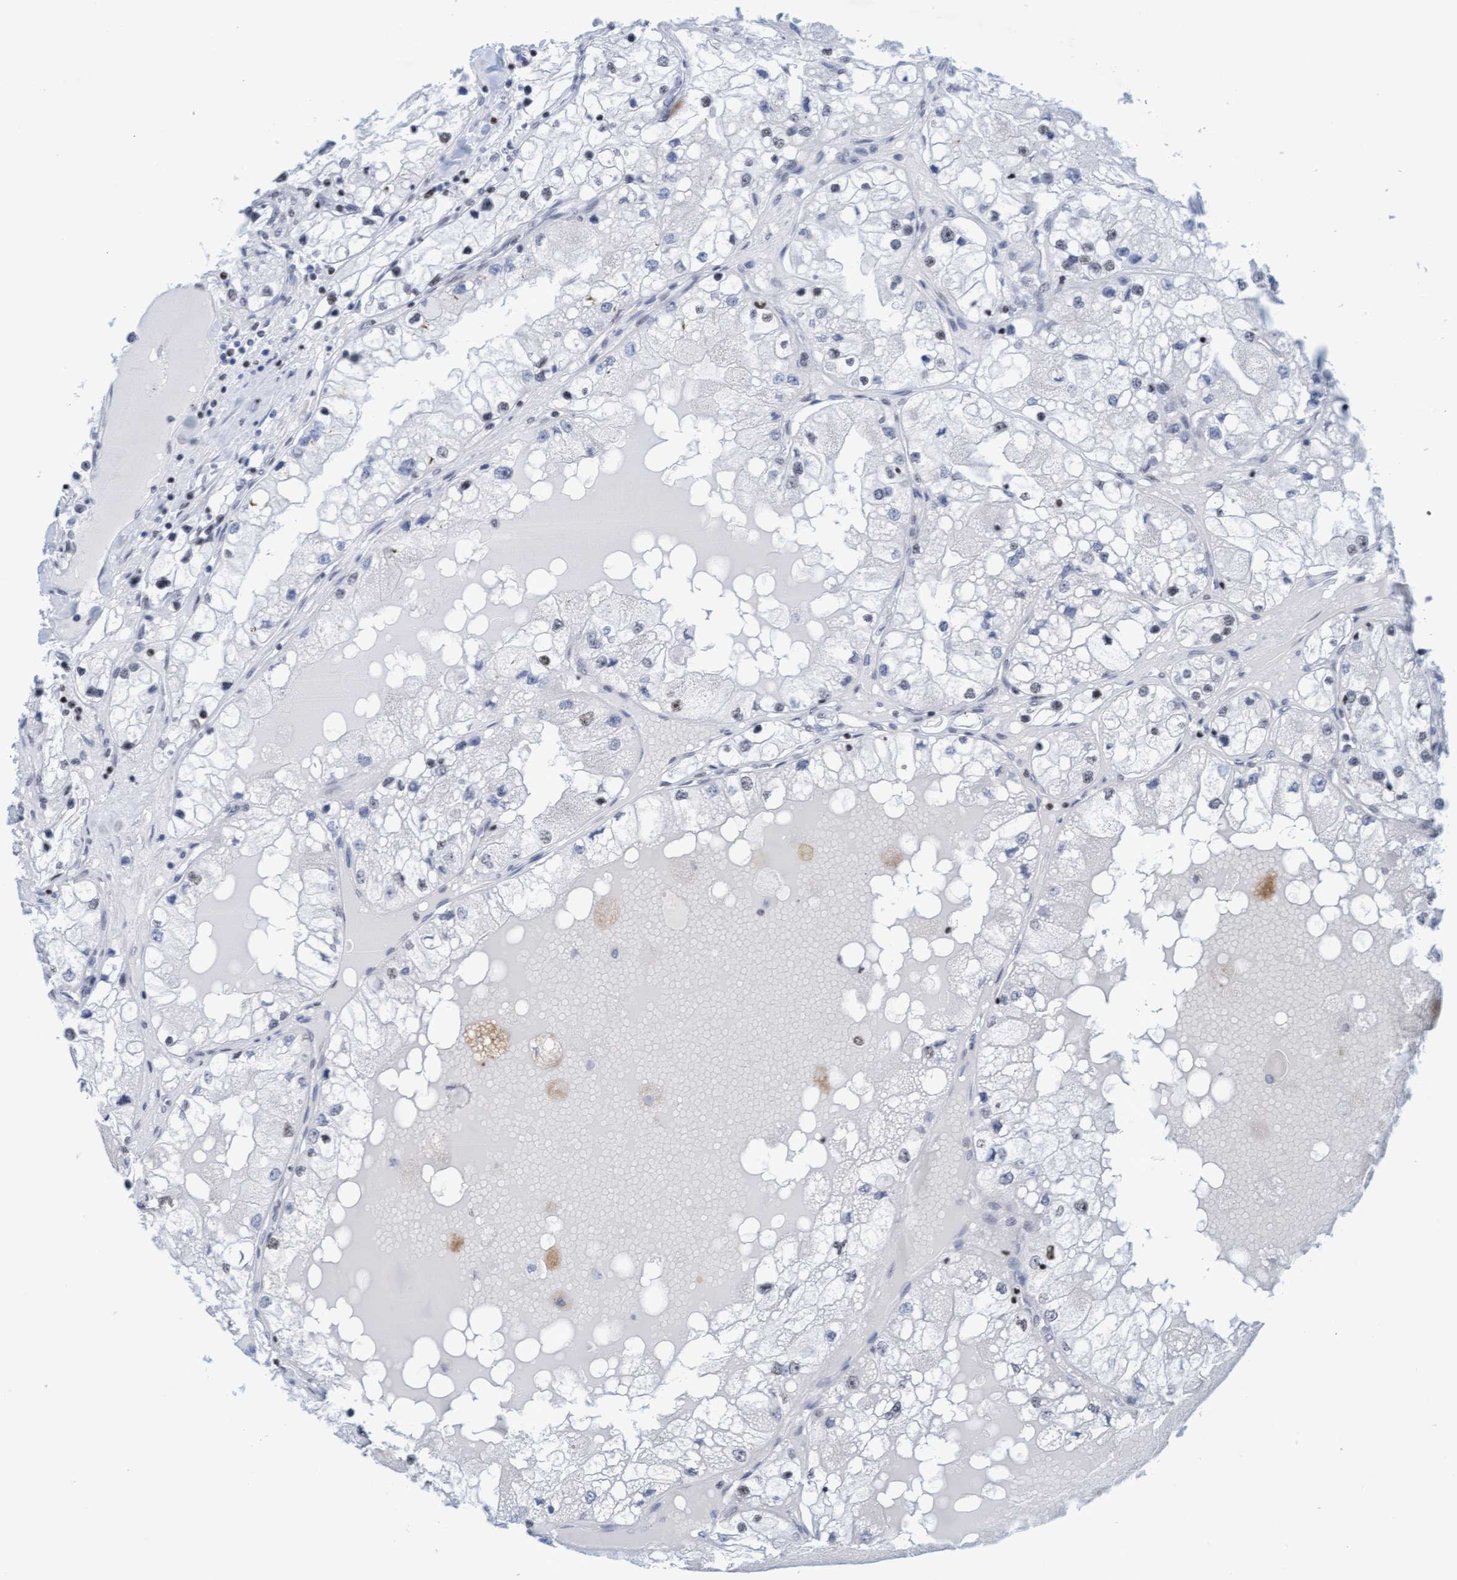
{"staining": {"intensity": "negative", "quantity": "none", "location": "none"}, "tissue": "renal cancer", "cell_type": "Tumor cells", "image_type": "cancer", "snomed": [{"axis": "morphology", "description": "Adenocarcinoma, NOS"}, {"axis": "topography", "description": "Kidney"}], "caption": "Histopathology image shows no significant protein staining in tumor cells of renal adenocarcinoma.", "gene": "GLRX2", "patient": {"sex": "male", "age": 68}}